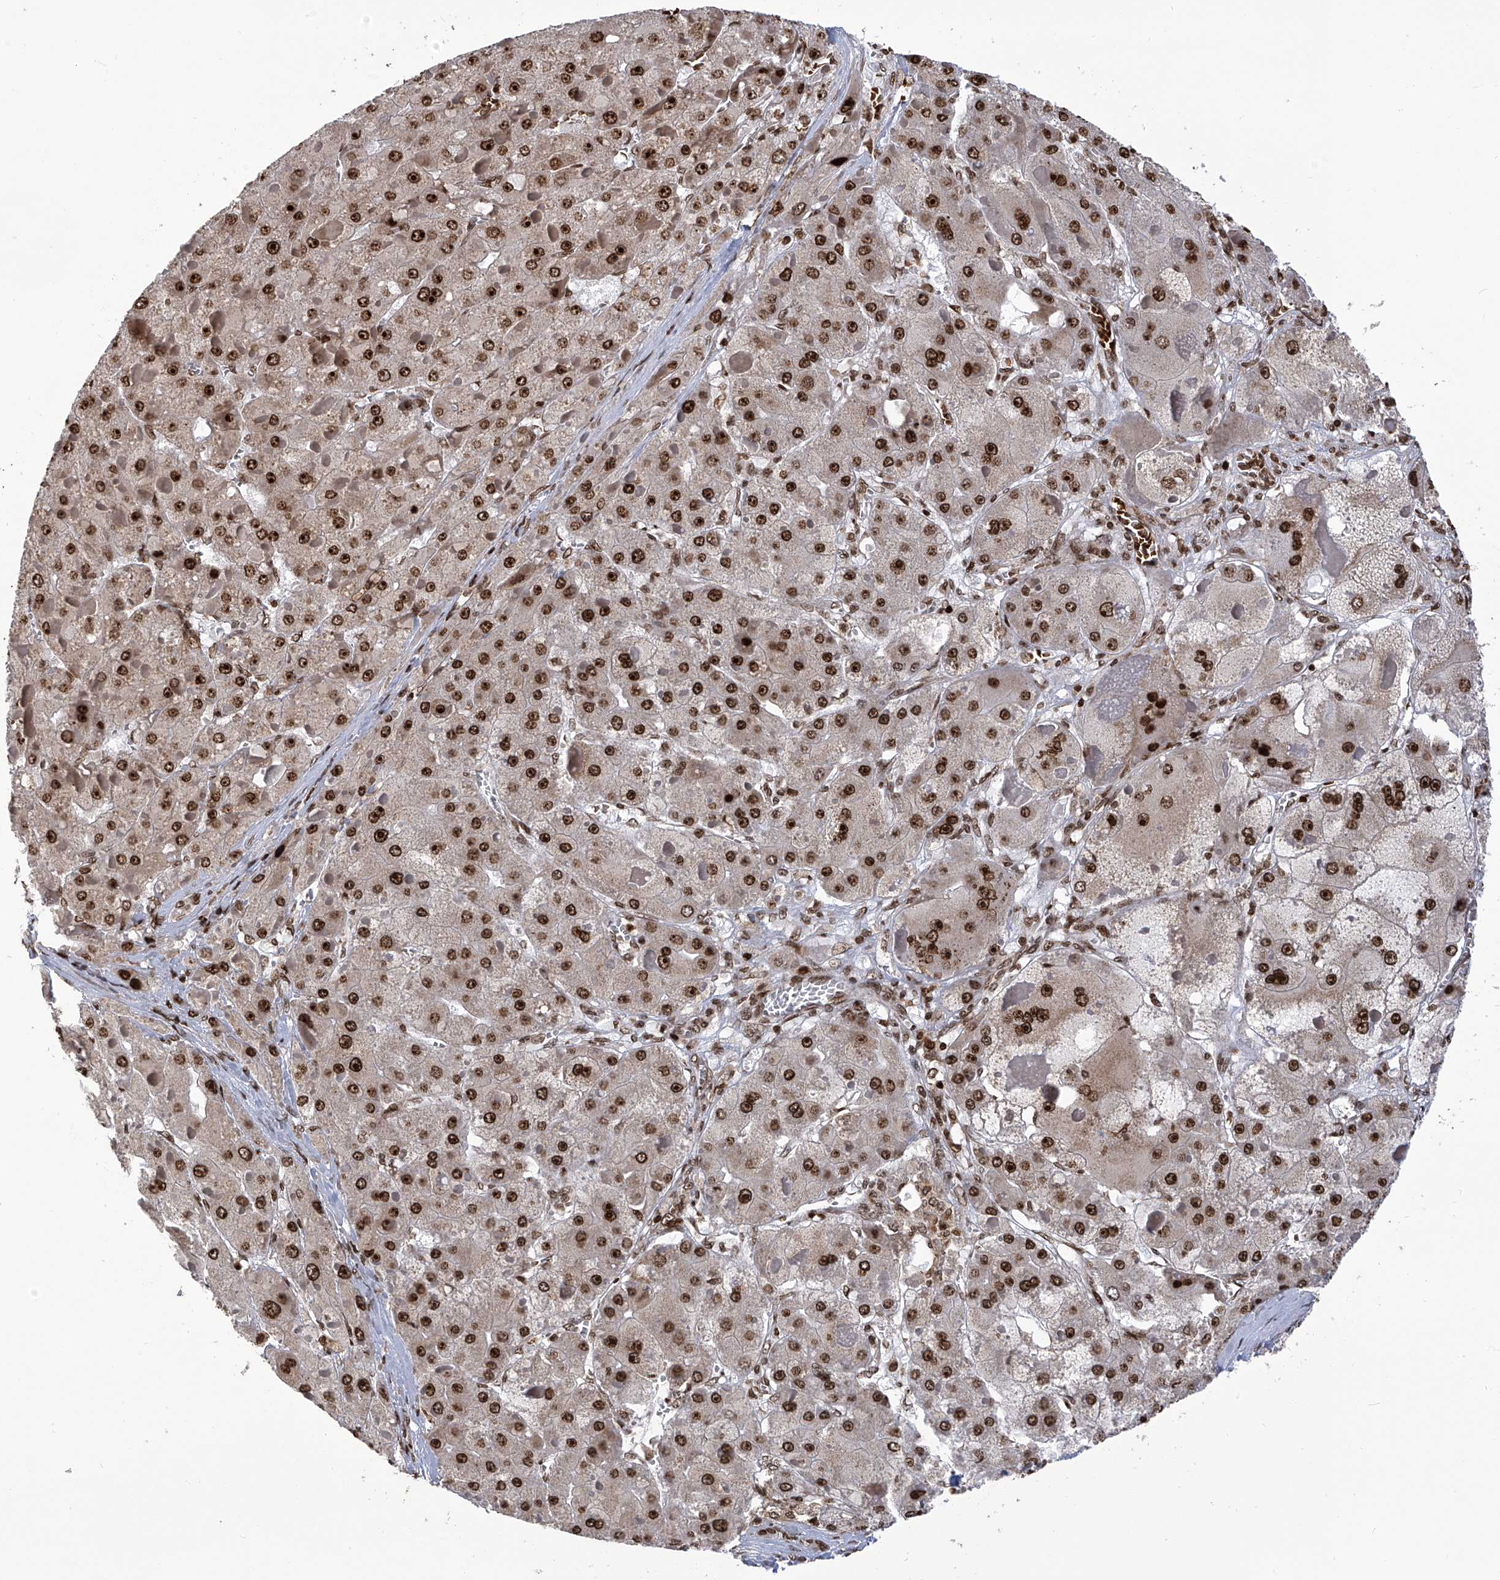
{"staining": {"intensity": "strong", "quantity": ">75%", "location": "nuclear"}, "tissue": "liver cancer", "cell_type": "Tumor cells", "image_type": "cancer", "snomed": [{"axis": "morphology", "description": "Carcinoma, Hepatocellular, NOS"}, {"axis": "topography", "description": "Liver"}], "caption": "The image displays immunohistochemical staining of liver cancer (hepatocellular carcinoma). There is strong nuclear positivity is appreciated in about >75% of tumor cells. Nuclei are stained in blue.", "gene": "PAK1IP1", "patient": {"sex": "female", "age": 73}}